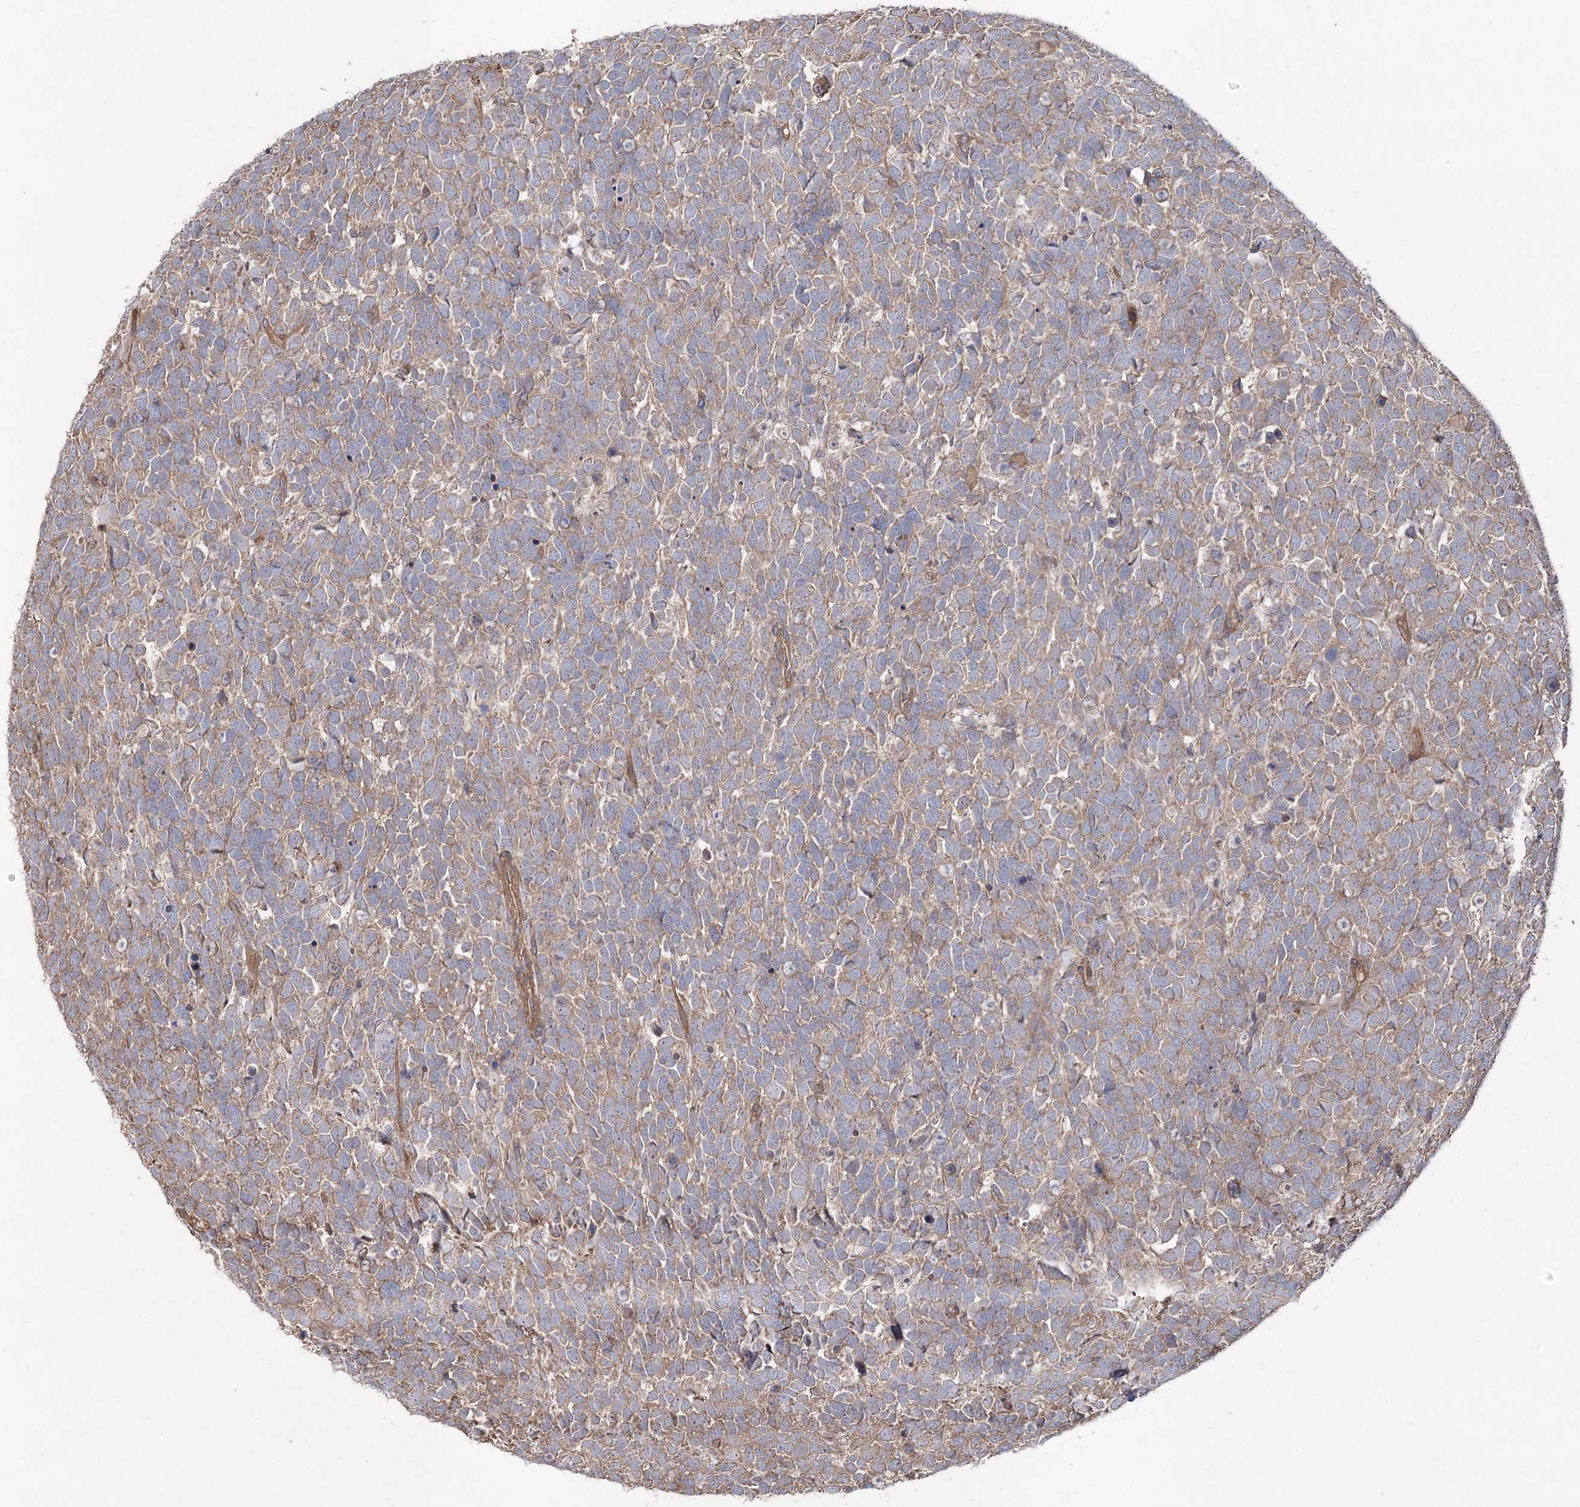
{"staining": {"intensity": "moderate", "quantity": ">75%", "location": "cytoplasmic/membranous"}, "tissue": "urothelial cancer", "cell_type": "Tumor cells", "image_type": "cancer", "snomed": [{"axis": "morphology", "description": "Urothelial carcinoma, High grade"}, {"axis": "topography", "description": "Urinary bladder"}], "caption": "Immunohistochemistry (DAB) staining of high-grade urothelial carcinoma displays moderate cytoplasmic/membranous protein staining in about >75% of tumor cells.", "gene": "LARS2", "patient": {"sex": "female", "age": 82}}